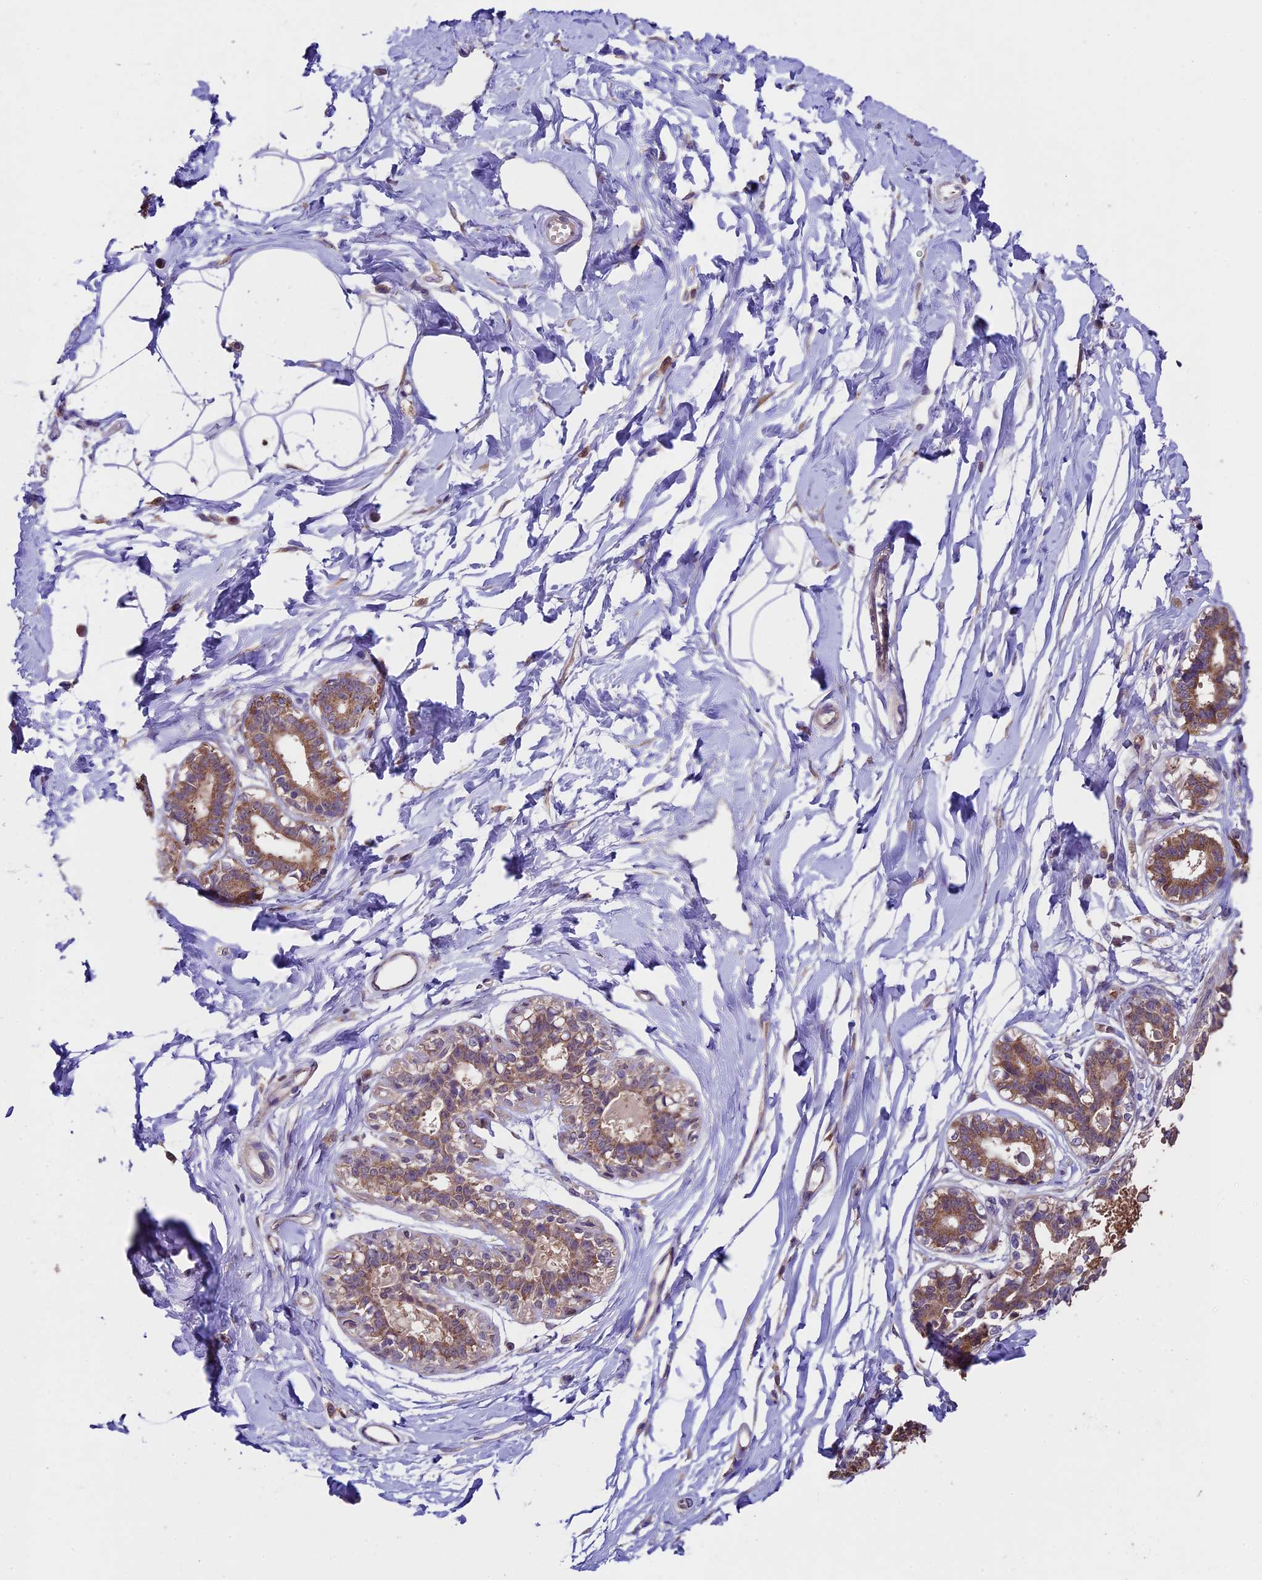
{"staining": {"intensity": "negative", "quantity": "none", "location": "none"}, "tissue": "breast", "cell_type": "Adipocytes", "image_type": "normal", "snomed": [{"axis": "morphology", "description": "Normal tissue, NOS"}, {"axis": "topography", "description": "Breast"}], "caption": "A histopathology image of breast stained for a protein shows no brown staining in adipocytes. (DAB immunohistochemistry, high magnification).", "gene": "SBNO2", "patient": {"sex": "female", "age": 45}}